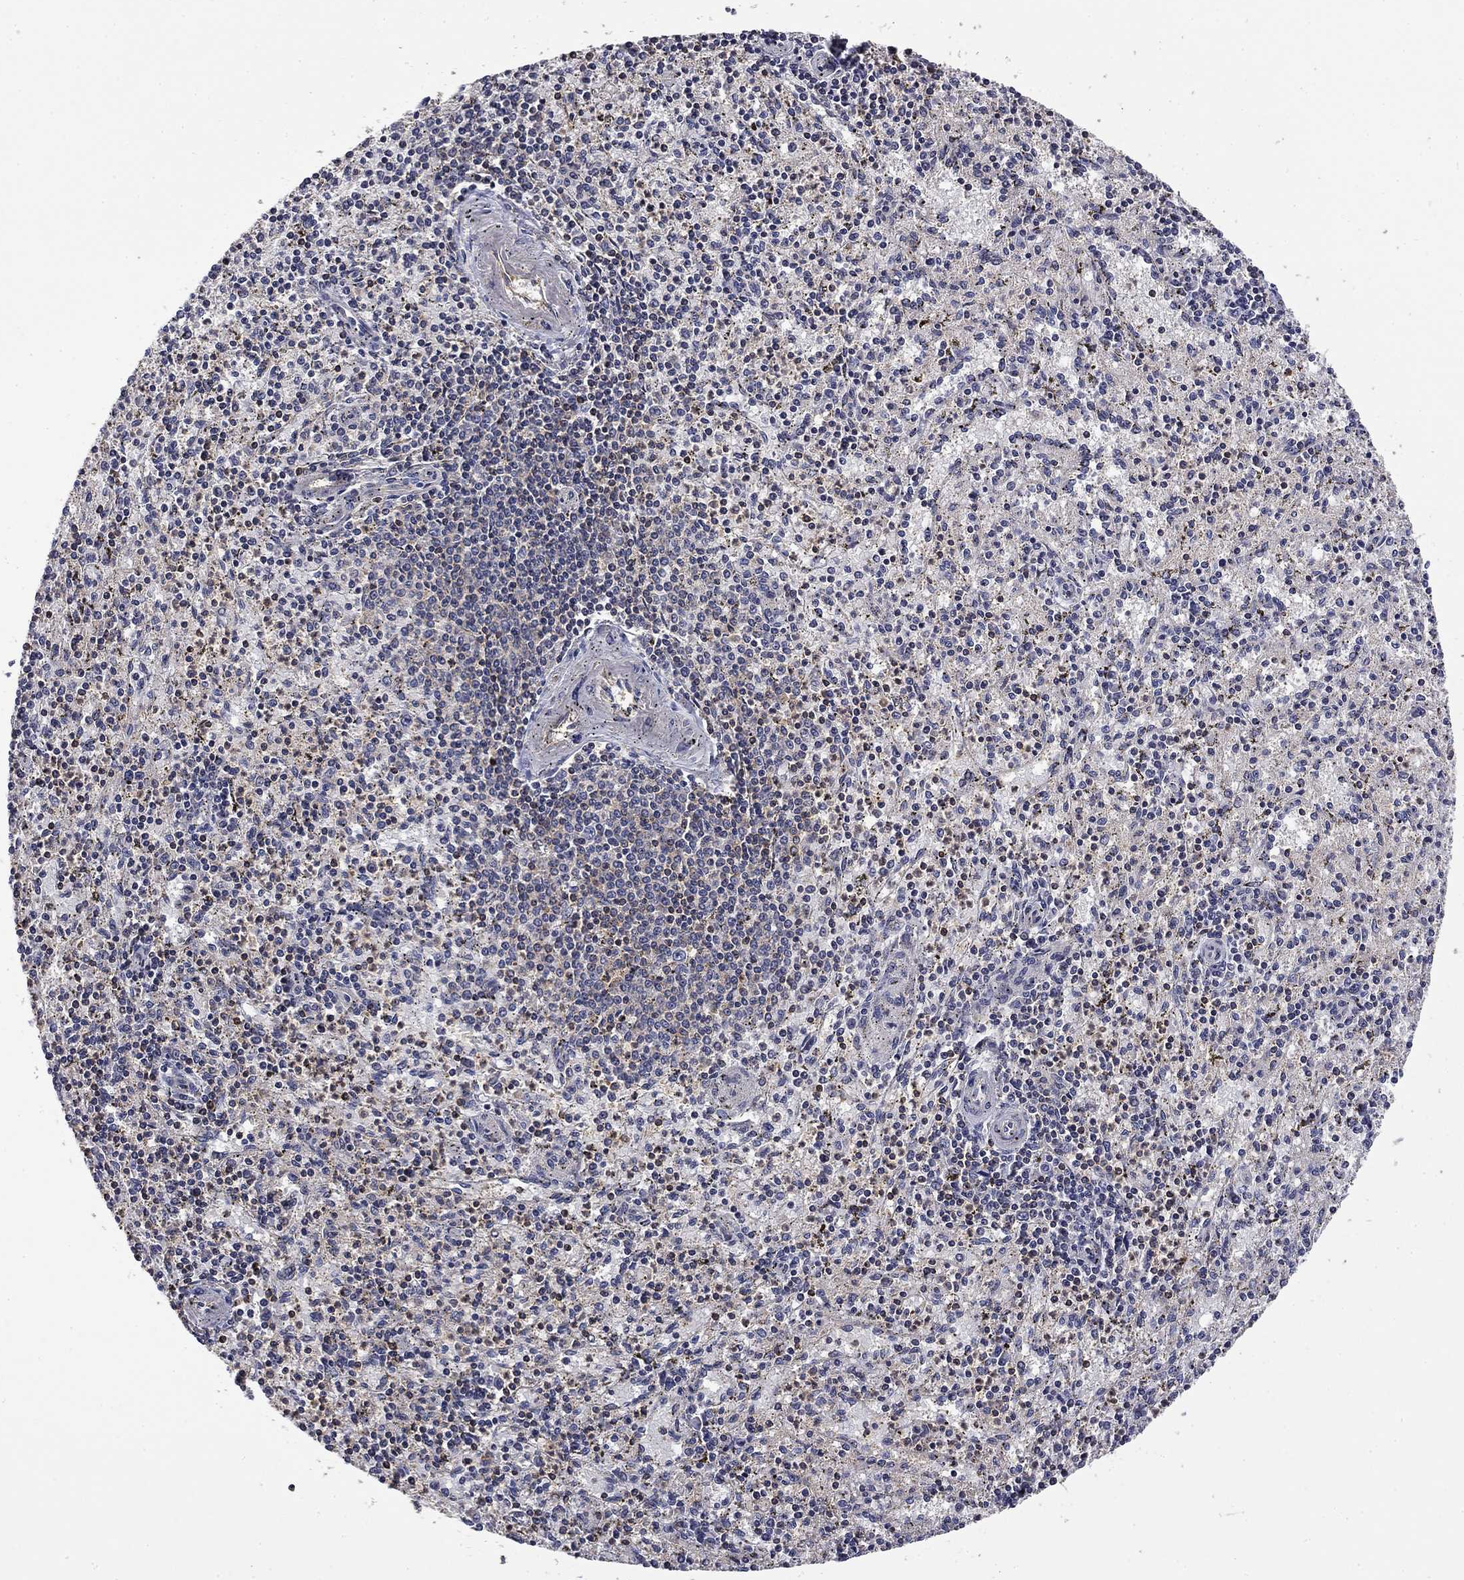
{"staining": {"intensity": "moderate", "quantity": "<25%", "location": "cytoplasmic/membranous"}, "tissue": "spleen", "cell_type": "Cells in red pulp", "image_type": "normal", "snomed": [{"axis": "morphology", "description": "Normal tissue, NOS"}, {"axis": "topography", "description": "Spleen"}], "caption": "This is an image of IHC staining of unremarkable spleen, which shows moderate staining in the cytoplasmic/membranous of cells in red pulp.", "gene": "ARHGAP45", "patient": {"sex": "female", "age": 37}}